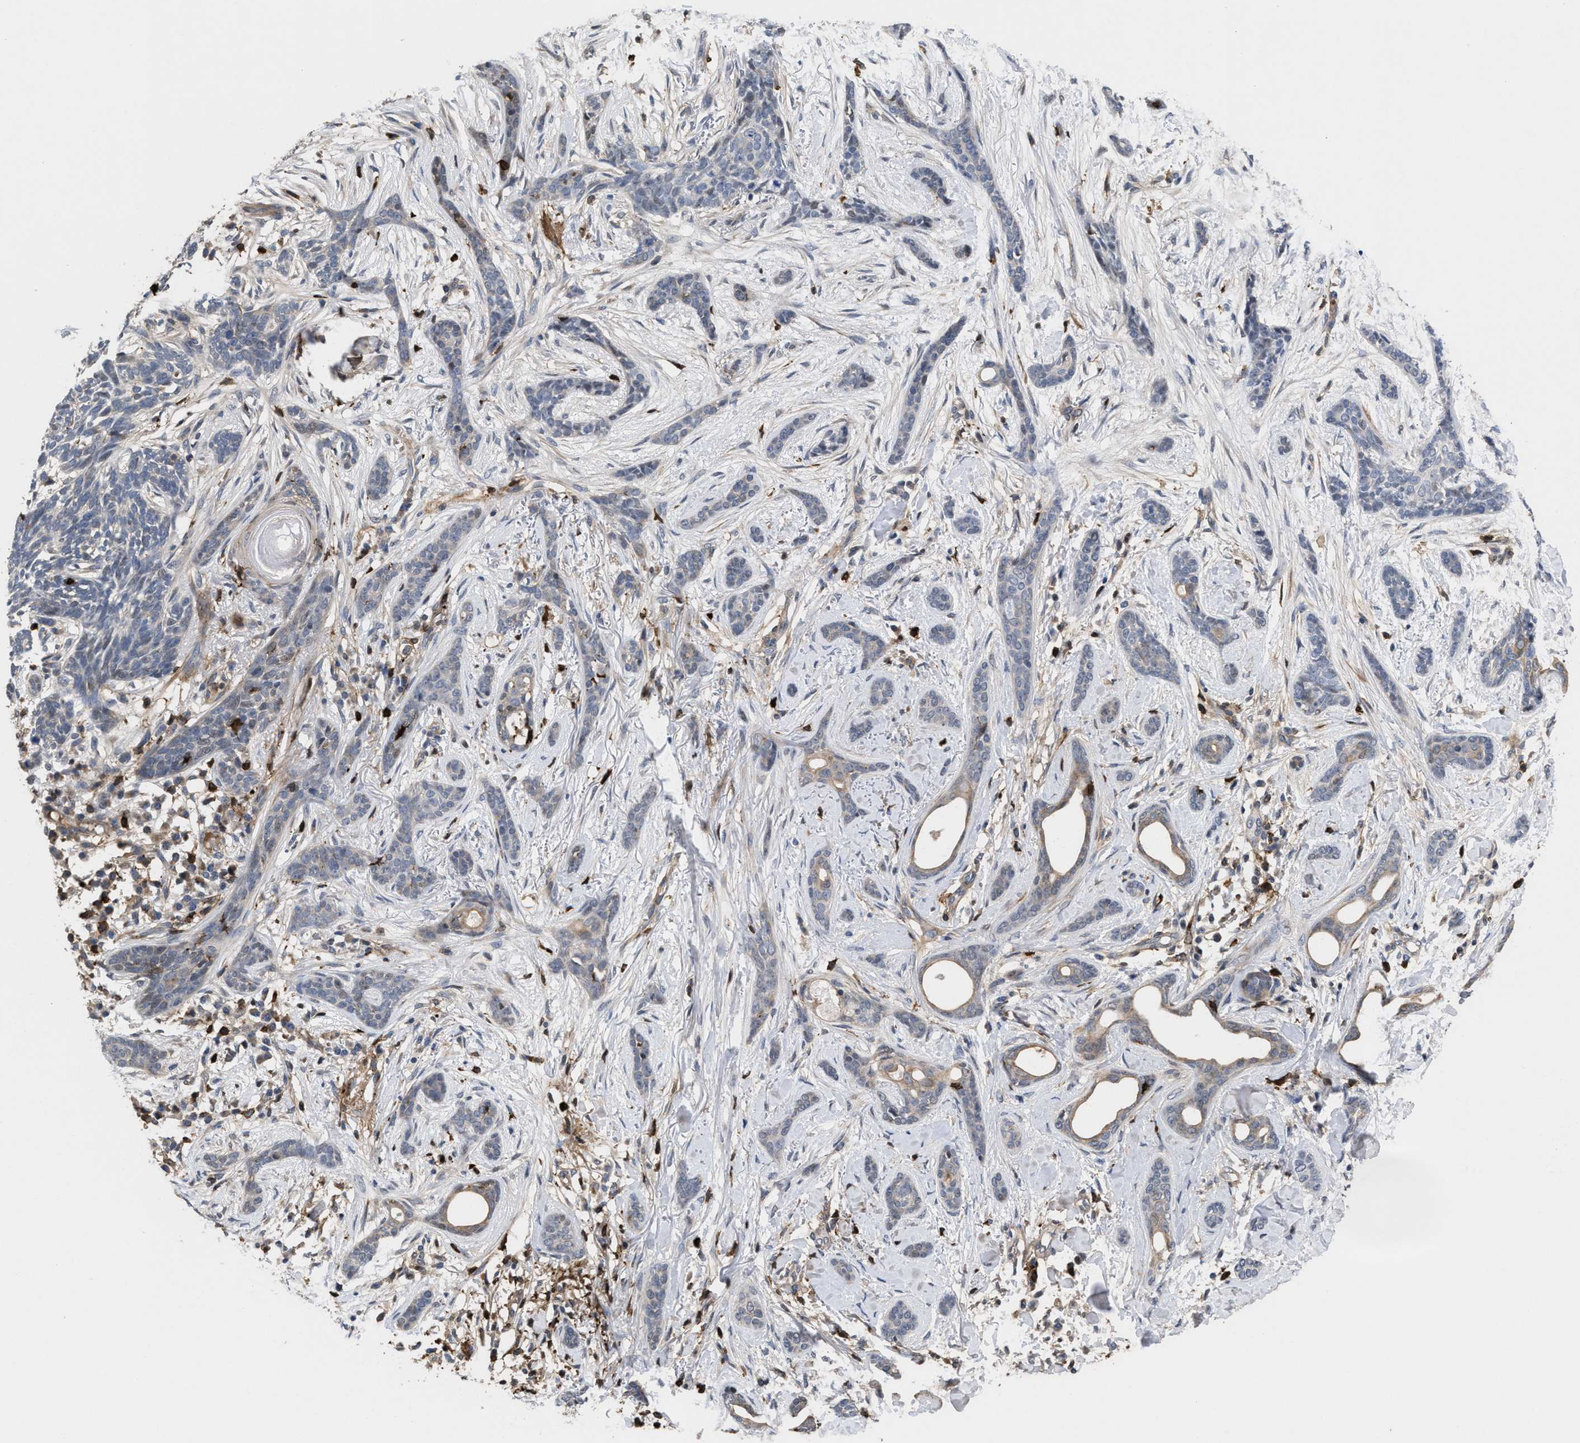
{"staining": {"intensity": "negative", "quantity": "none", "location": "none"}, "tissue": "skin cancer", "cell_type": "Tumor cells", "image_type": "cancer", "snomed": [{"axis": "morphology", "description": "Basal cell carcinoma"}, {"axis": "morphology", "description": "Adnexal tumor, benign"}, {"axis": "topography", "description": "Skin"}], "caption": "The histopathology image reveals no staining of tumor cells in basal cell carcinoma (skin).", "gene": "PTPRE", "patient": {"sex": "female", "age": 42}}